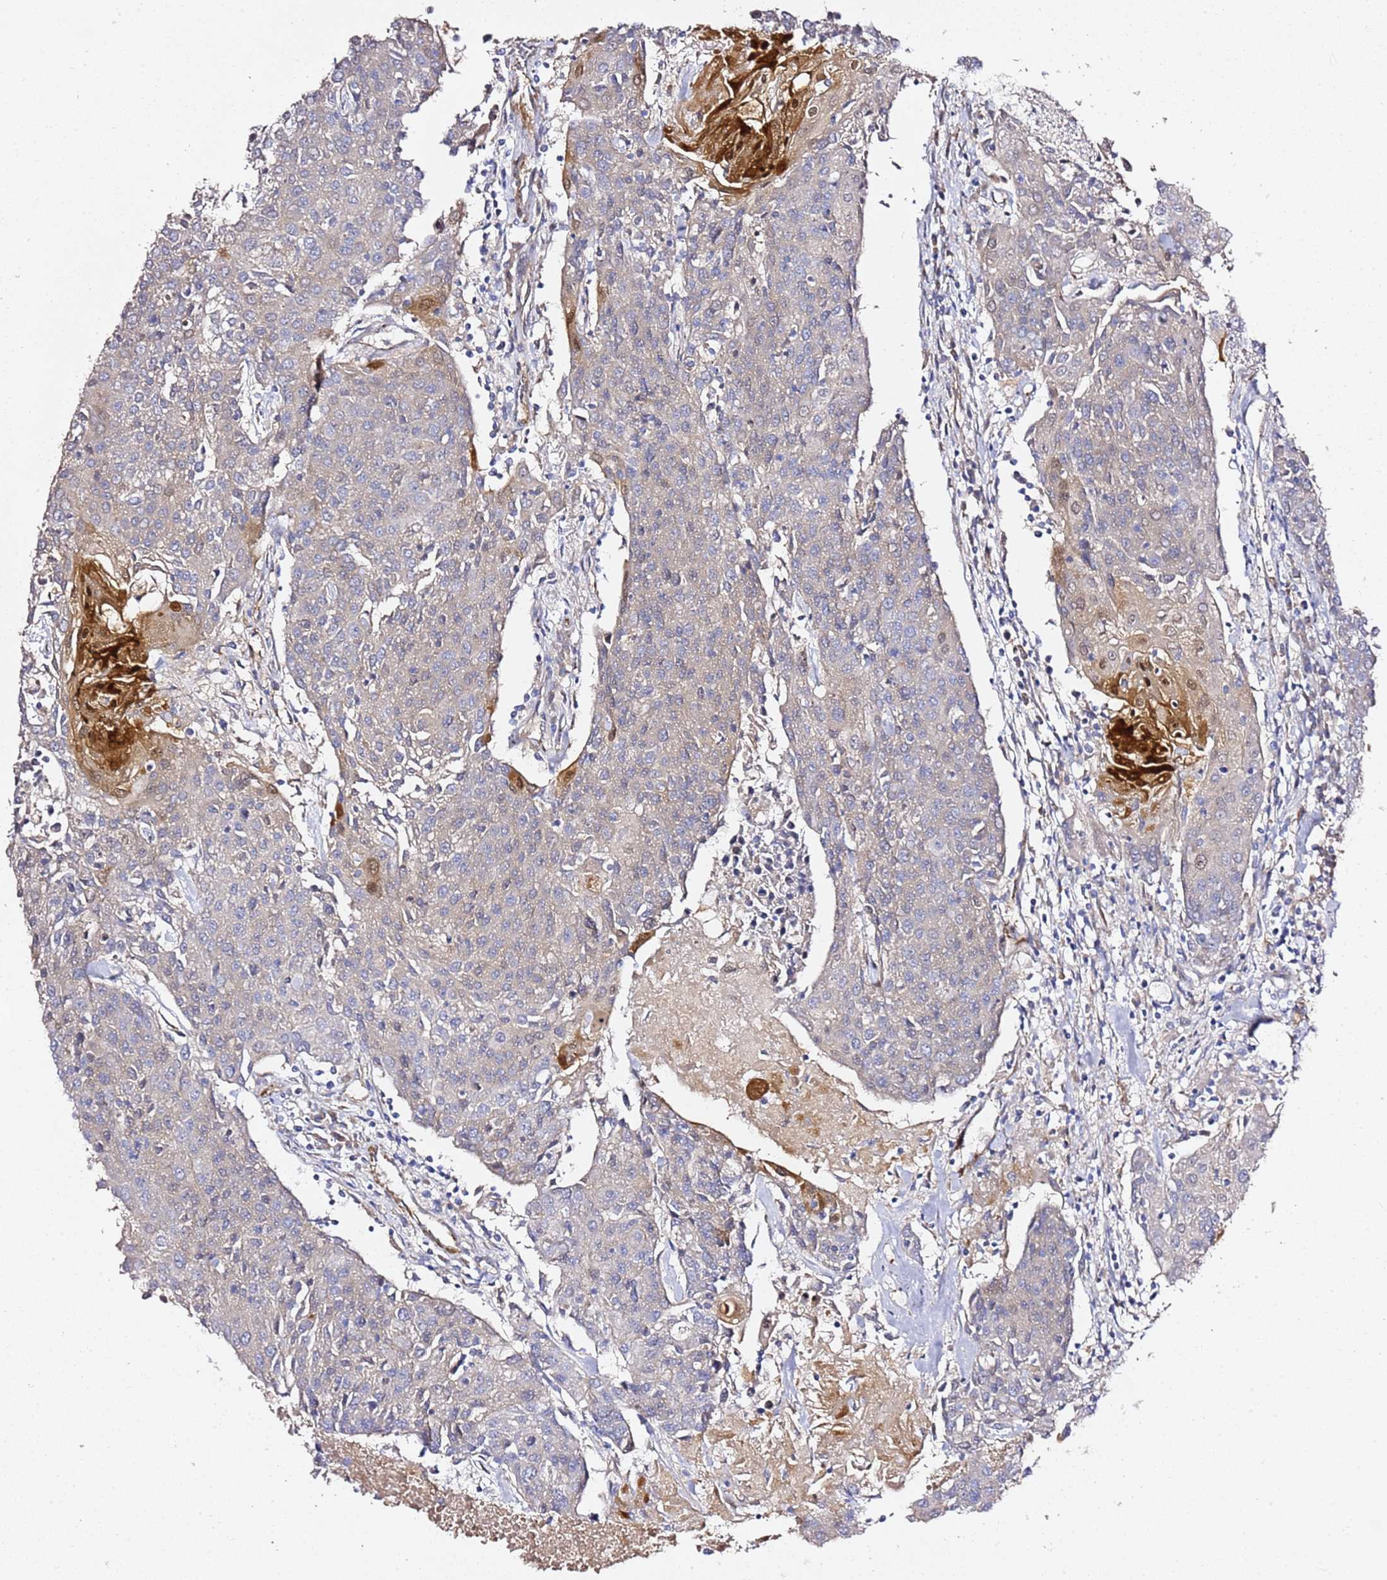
{"staining": {"intensity": "moderate", "quantity": "<25%", "location": "cytoplasmic/membranous,nuclear"}, "tissue": "urothelial cancer", "cell_type": "Tumor cells", "image_type": "cancer", "snomed": [{"axis": "morphology", "description": "Urothelial carcinoma, High grade"}, {"axis": "topography", "description": "Urinary bladder"}], "caption": "Immunohistochemical staining of urothelial cancer reveals low levels of moderate cytoplasmic/membranous and nuclear expression in about <25% of tumor cells. The staining was performed using DAB, with brown indicating positive protein expression. Nuclei are stained blue with hematoxylin.", "gene": "EPS8L1", "patient": {"sex": "female", "age": 85}}